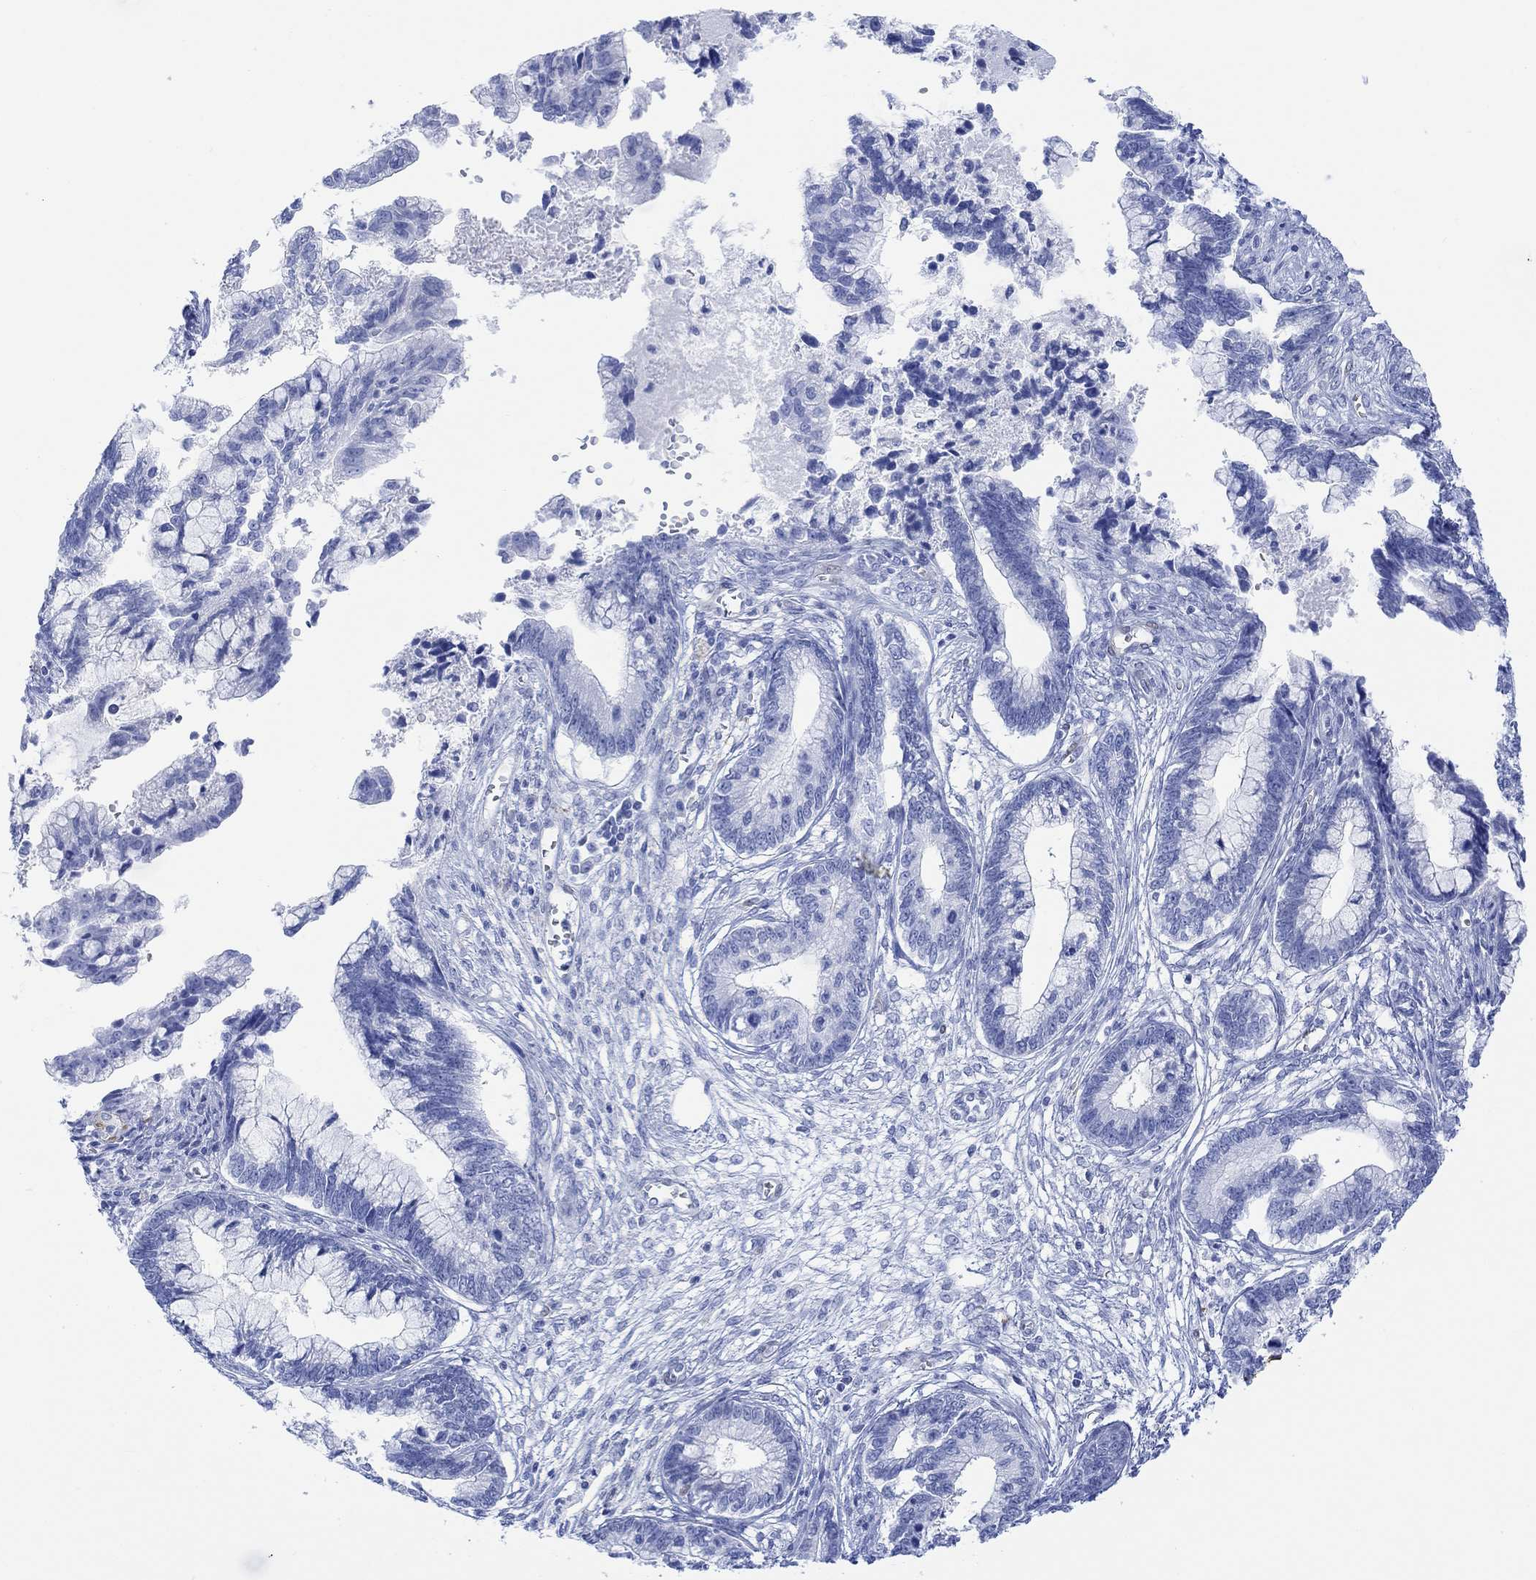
{"staining": {"intensity": "strong", "quantity": "<25%", "location": "cytoplasmic/membranous,nuclear"}, "tissue": "cervical cancer", "cell_type": "Tumor cells", "image_type": "cancer", "snomed": [{"axis": "morphology", "description": "Adenocarcinoma, NOS"}, {"axis": "topography", "description": "Cervix"}], "caption": "DAB immunohistochemical staining of cervical adenocarcinoma displays strong cytoplasmic/membranous and nuclear protein staining in about <25% of tumor cells.", "gene": "TPPP3", "patient": {"sex": "female", "age": 44}}